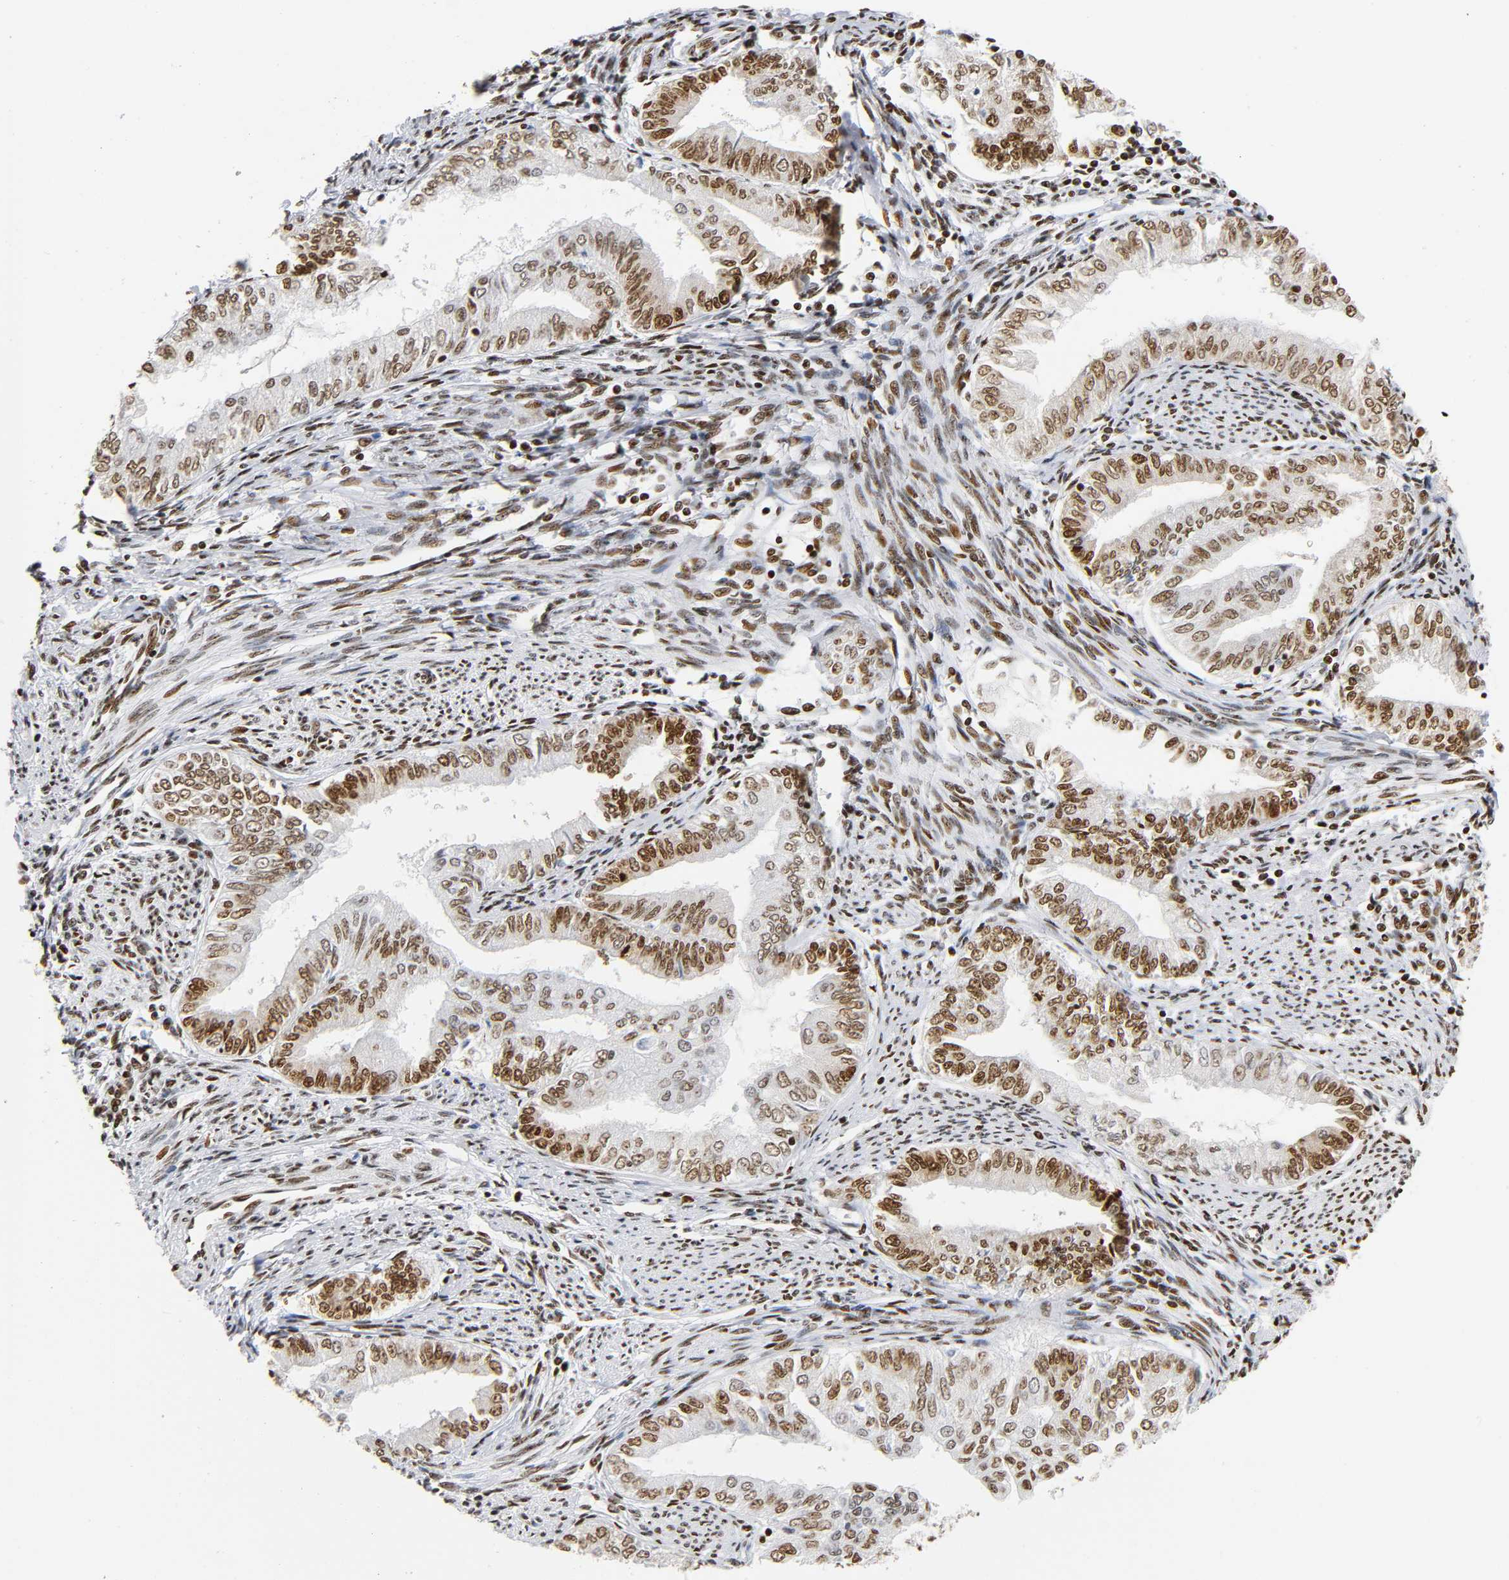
{"staining": {"intensity": "strong", "quantity": ">75%", "location": "nuclear"}, "tissue": "endometrial cancer", "cell_type": "Tumor cells", "image_type": "cancer", "snomed": [{"axis": "morphology", "description": "Adenocarcinoma, NOS"}, {"axis": "topography", "description": "Endometrium"}], "caption": "Immunohistochemistry staining of endometrial cancer (adenocarcinoma), which displays high levels of strong nuclear staining in about >75% of tumor cells indicating strong nuclear protein staining. The staining was performed using DAB (brown) for protein detection and nuclei were counterstained in hematoxylin (blue).", "gene": "UBTF", "patient": {"sex": "female", "age": 66}}